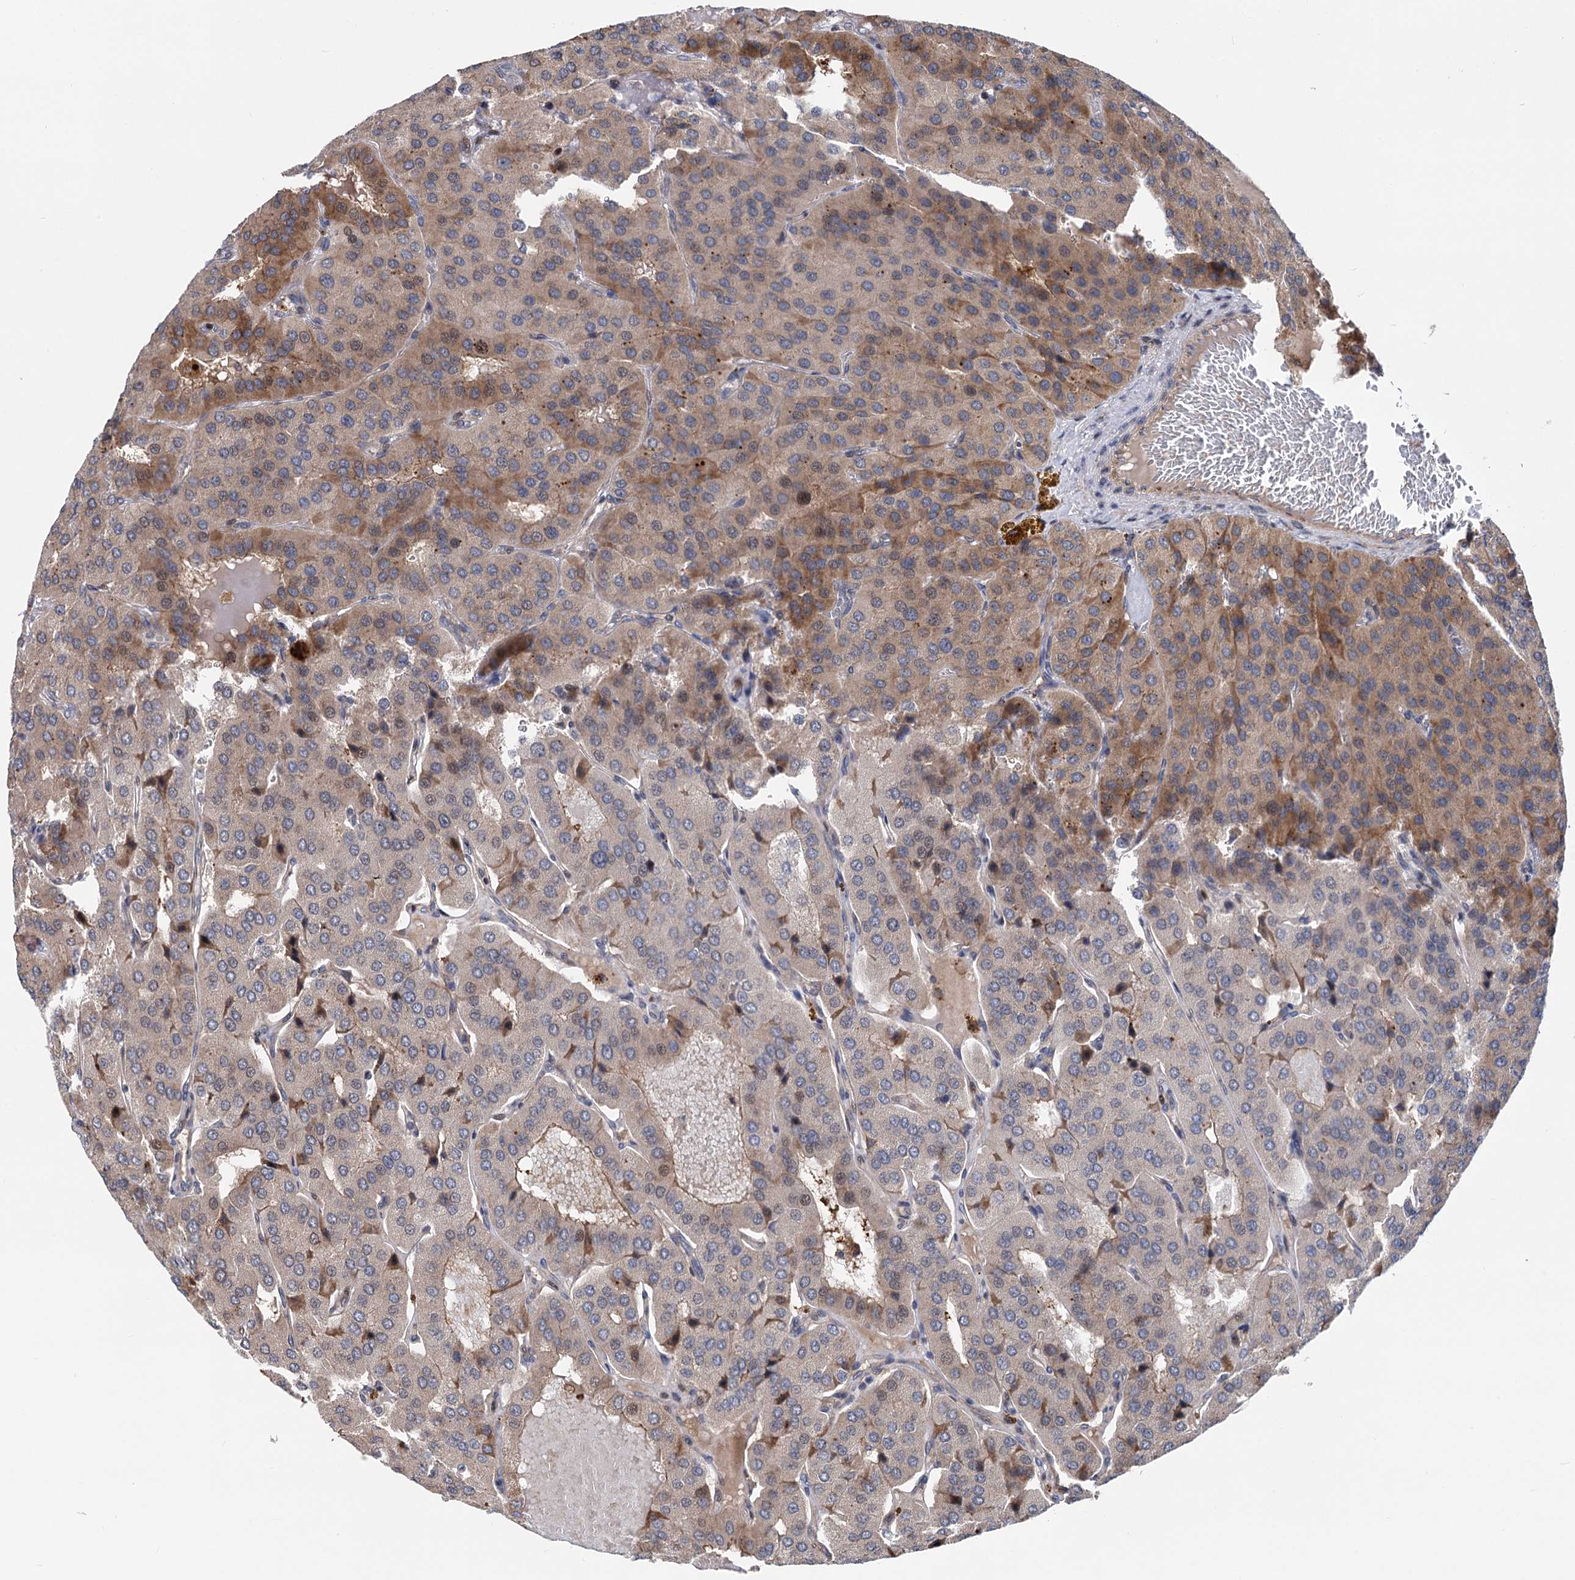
{"staining": {"intensity": "moderate", "quantity": "<25%", "location": "cytoplasmic/membranous"}, "tissue": "parathyroid gland", "cell_type": "Glandular cells", "image_type": "normal", "snomed": [{"axis": "morphology", "description": "Normal tissue, NOS"}, {"axis": "morphology", "description": "Adenoma, NOS"}, {"axis": "topography", "description": "Parathyroid gland"}], "caption": "Immunohistochemistry (IHC) micrograph of unremarkable parathyroid gland: human parathyroid gland stained using immunohistochemistry demonstrates low levels of moderate protein expression localized specifically in the cytoplasmic/membranous of glandular cells, appearing as a cytoplasmic/membranous brown color.", "gene": "UBR1", "patient": {"sex": "female", "age": 86}}